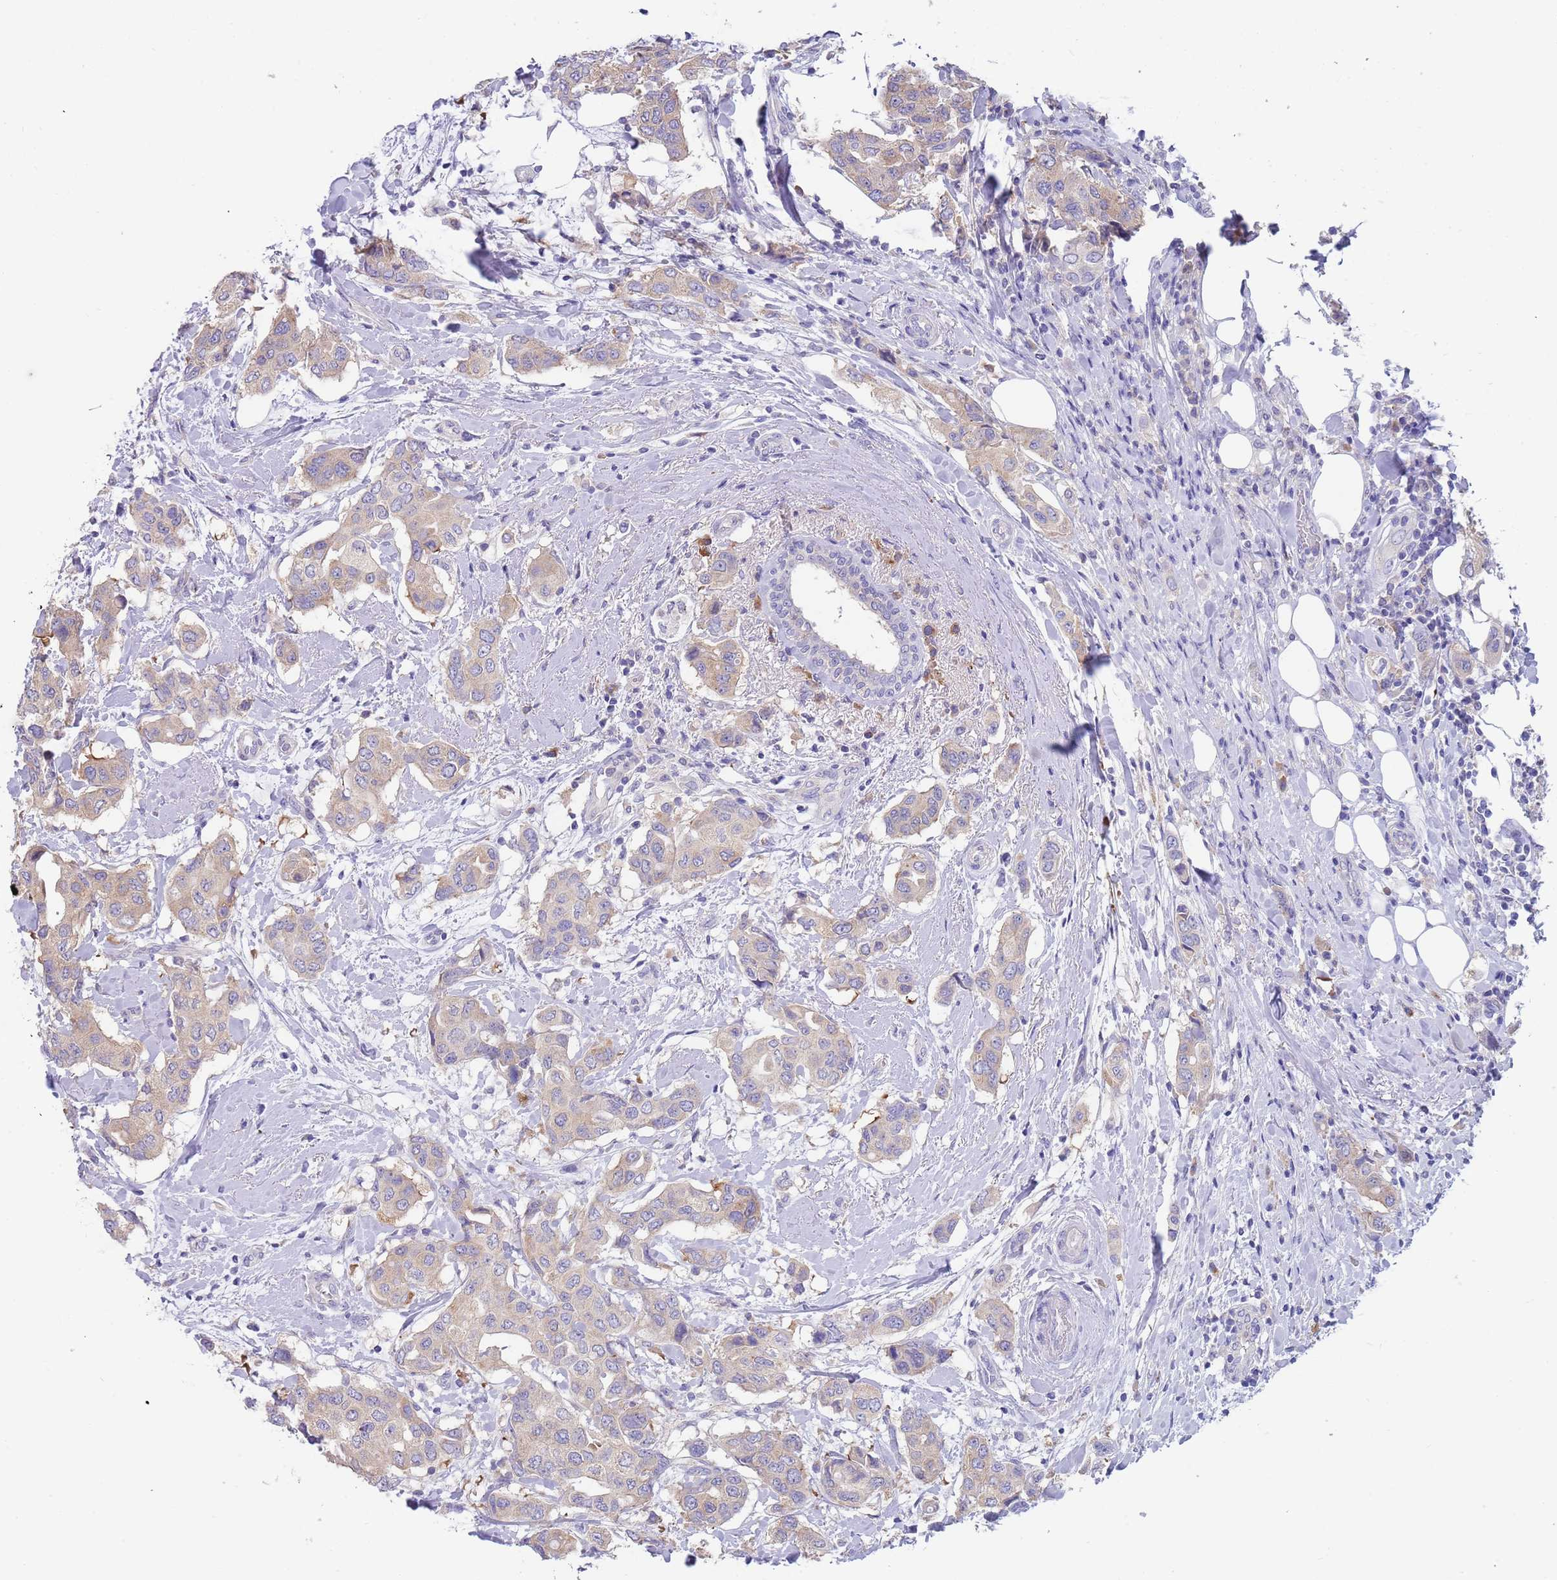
{"staining": {"intensity": "weak", "quantity": "25%-75%", "location": "cytoplasmic/membranous"}, "tissue": "breast cancer", "cell_type": "Tumor cells", "image_type": "cancer", "snomed": [{"axis": "morphology", "description": "Lobular carcinoma"}, {"axis": "topography", "description": "Breast"}], "caption": "Breast cancer stained for a protein (brown) exhibits weak cytoplasmic/membranous positive staining in approximately 25%-75% of tumor cells.", "gene": "TYW1", "patient": {"sex": "female", "age": 51}}